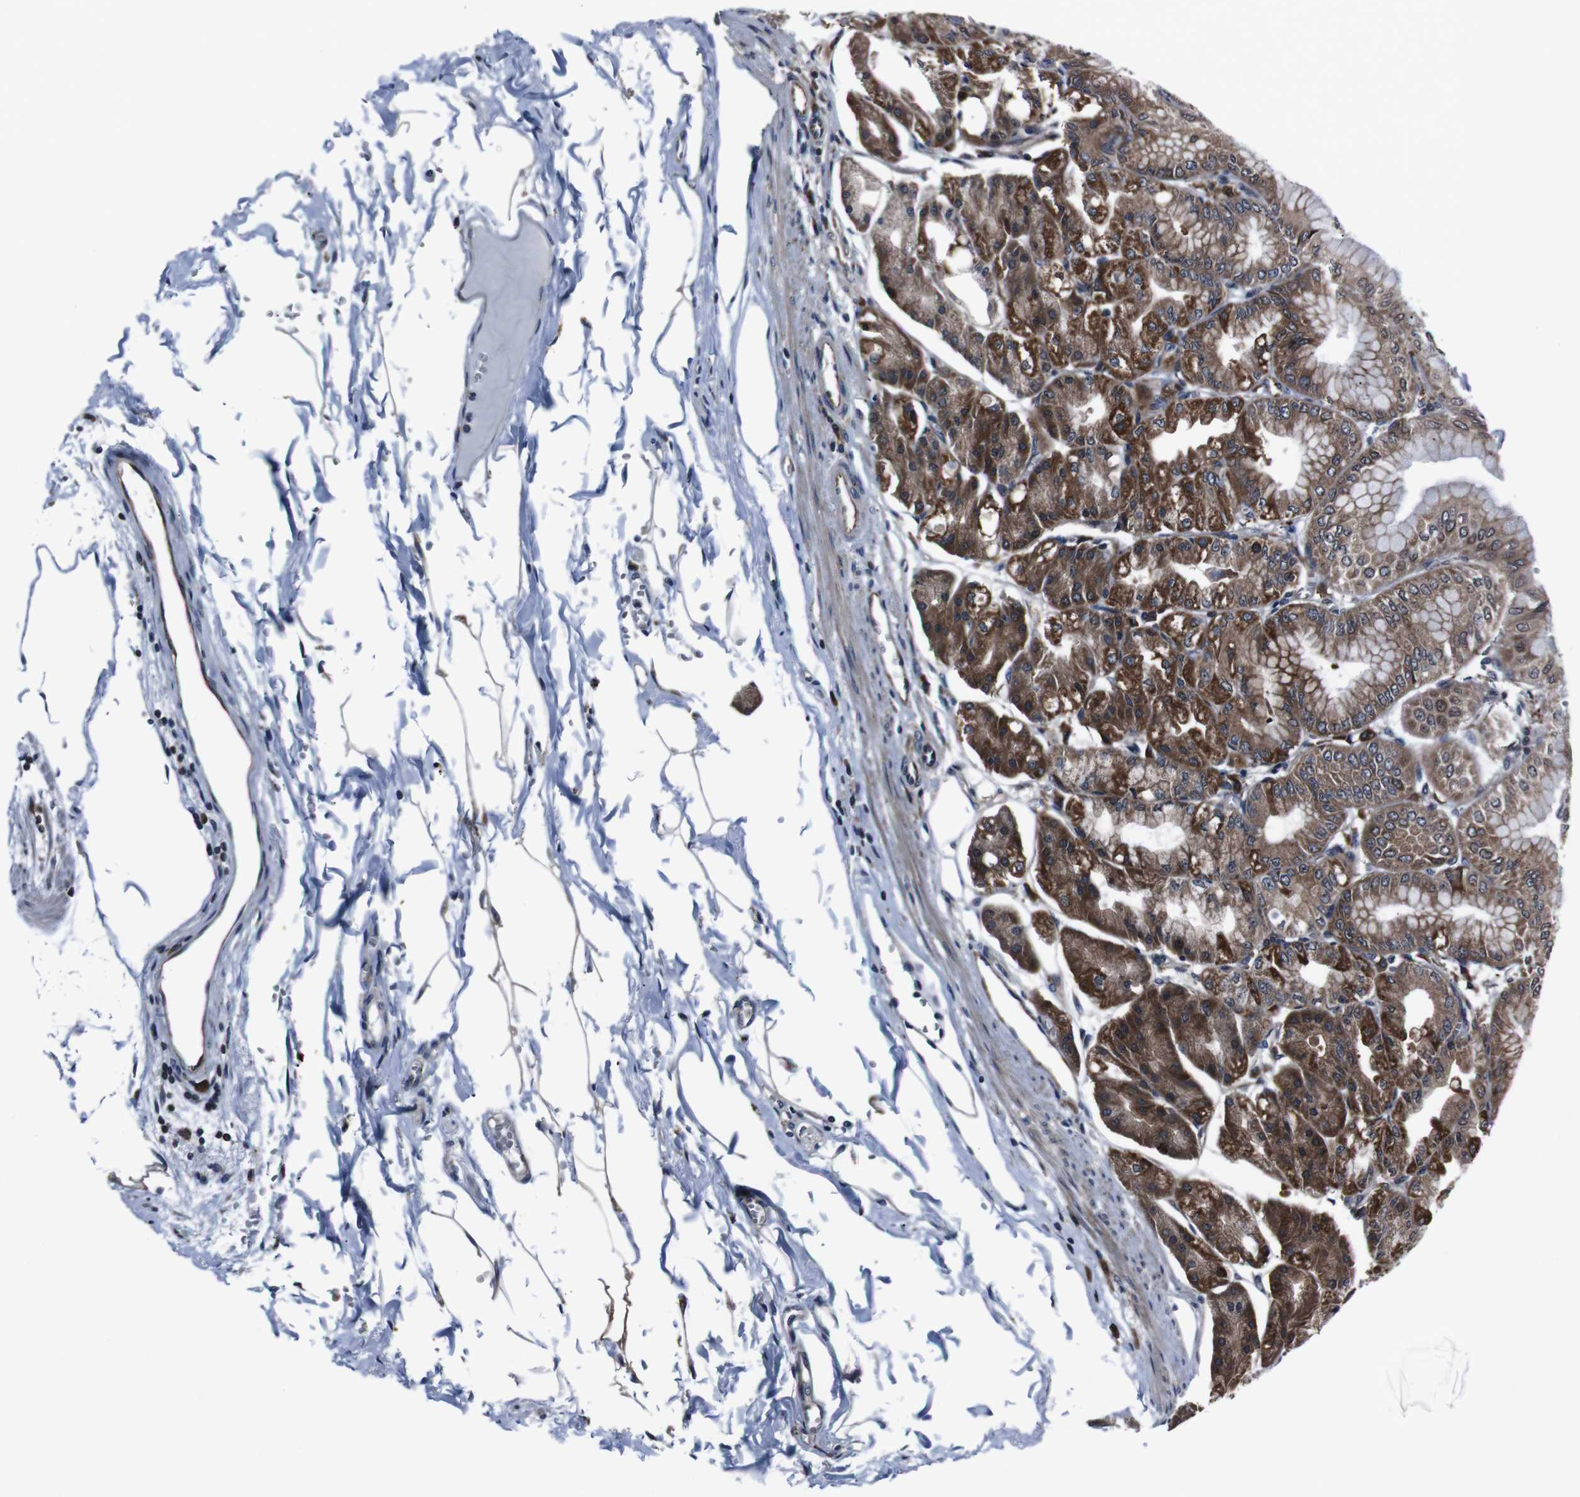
{"staining": {"intensity": "strong", "quantity": ">75%", "location": "cytoplasmic/membranous"}, "tissue": "stomach", "cell_type": "Glandular cells", "image_type": "normal", "snomed": [{"axis": "morphology", "description": "Normal tissue, NOS"}, {"axis": "topography", "description": "Stomach, lower"}], "caption": "A micrograph of stomach stained for a protein exhibits strong cytoplasmic/membranous brown staining in glandular cells.", "gene": "EIF4A2", "patient": {"sex": "male", "age": 71}}